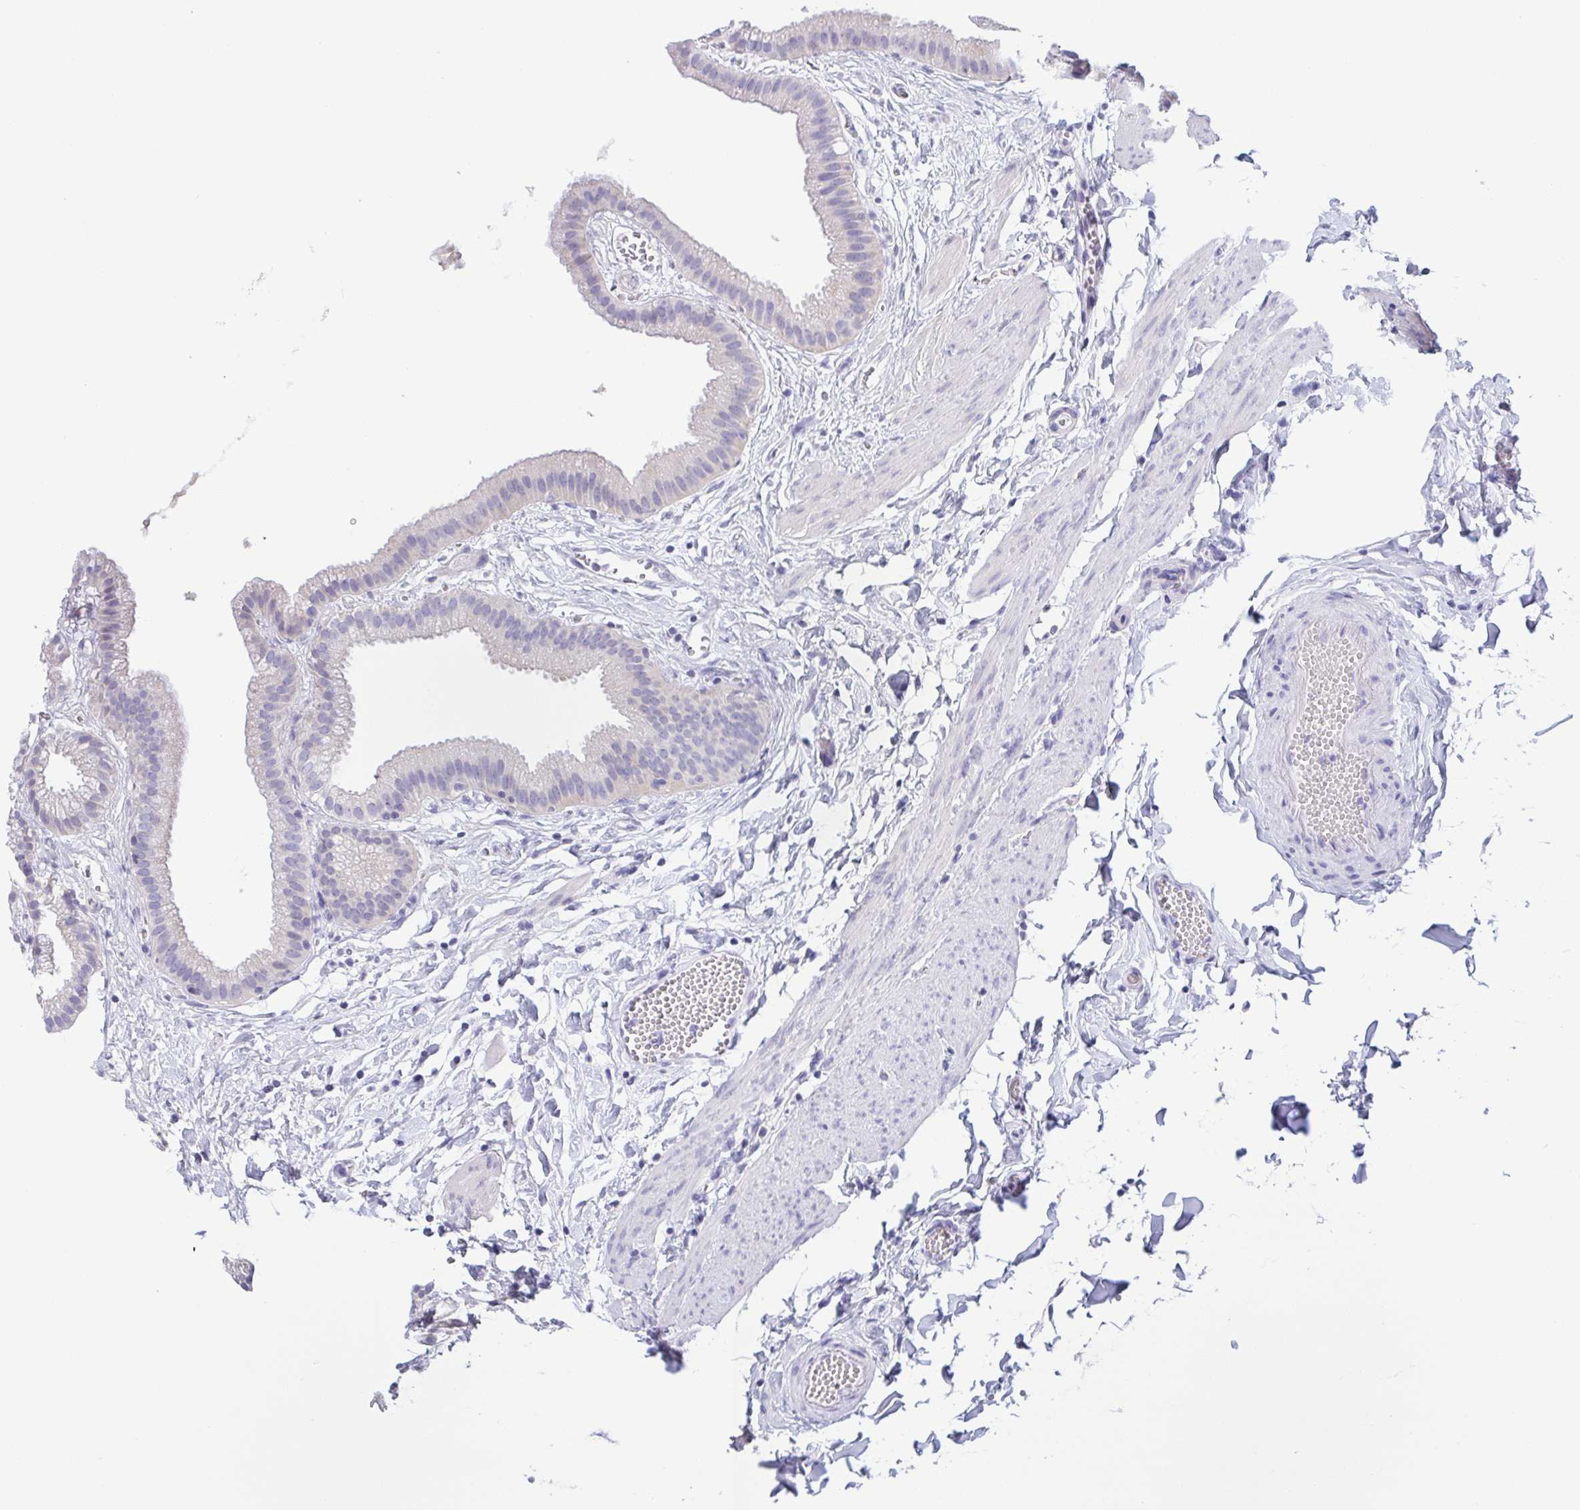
{"staining": {"intensity": "negative", "quantity": "none", "location": "none"}, "tissue": "gallbladder", "cell_type": "Glandular cells", "image_type": "normal", "snomed": [{"axis": "morphology", "description": "Normal tissue, NOS"}, {"axis": "topography", "description": "Gallbladder"}], "caption": "A micrograph of gallbladder stained for a protein shows no brown staining in glandular cells. Nuclei are stained in blue.", "gene": "TREH", "patient": {"sex": "female", "age": 63}}